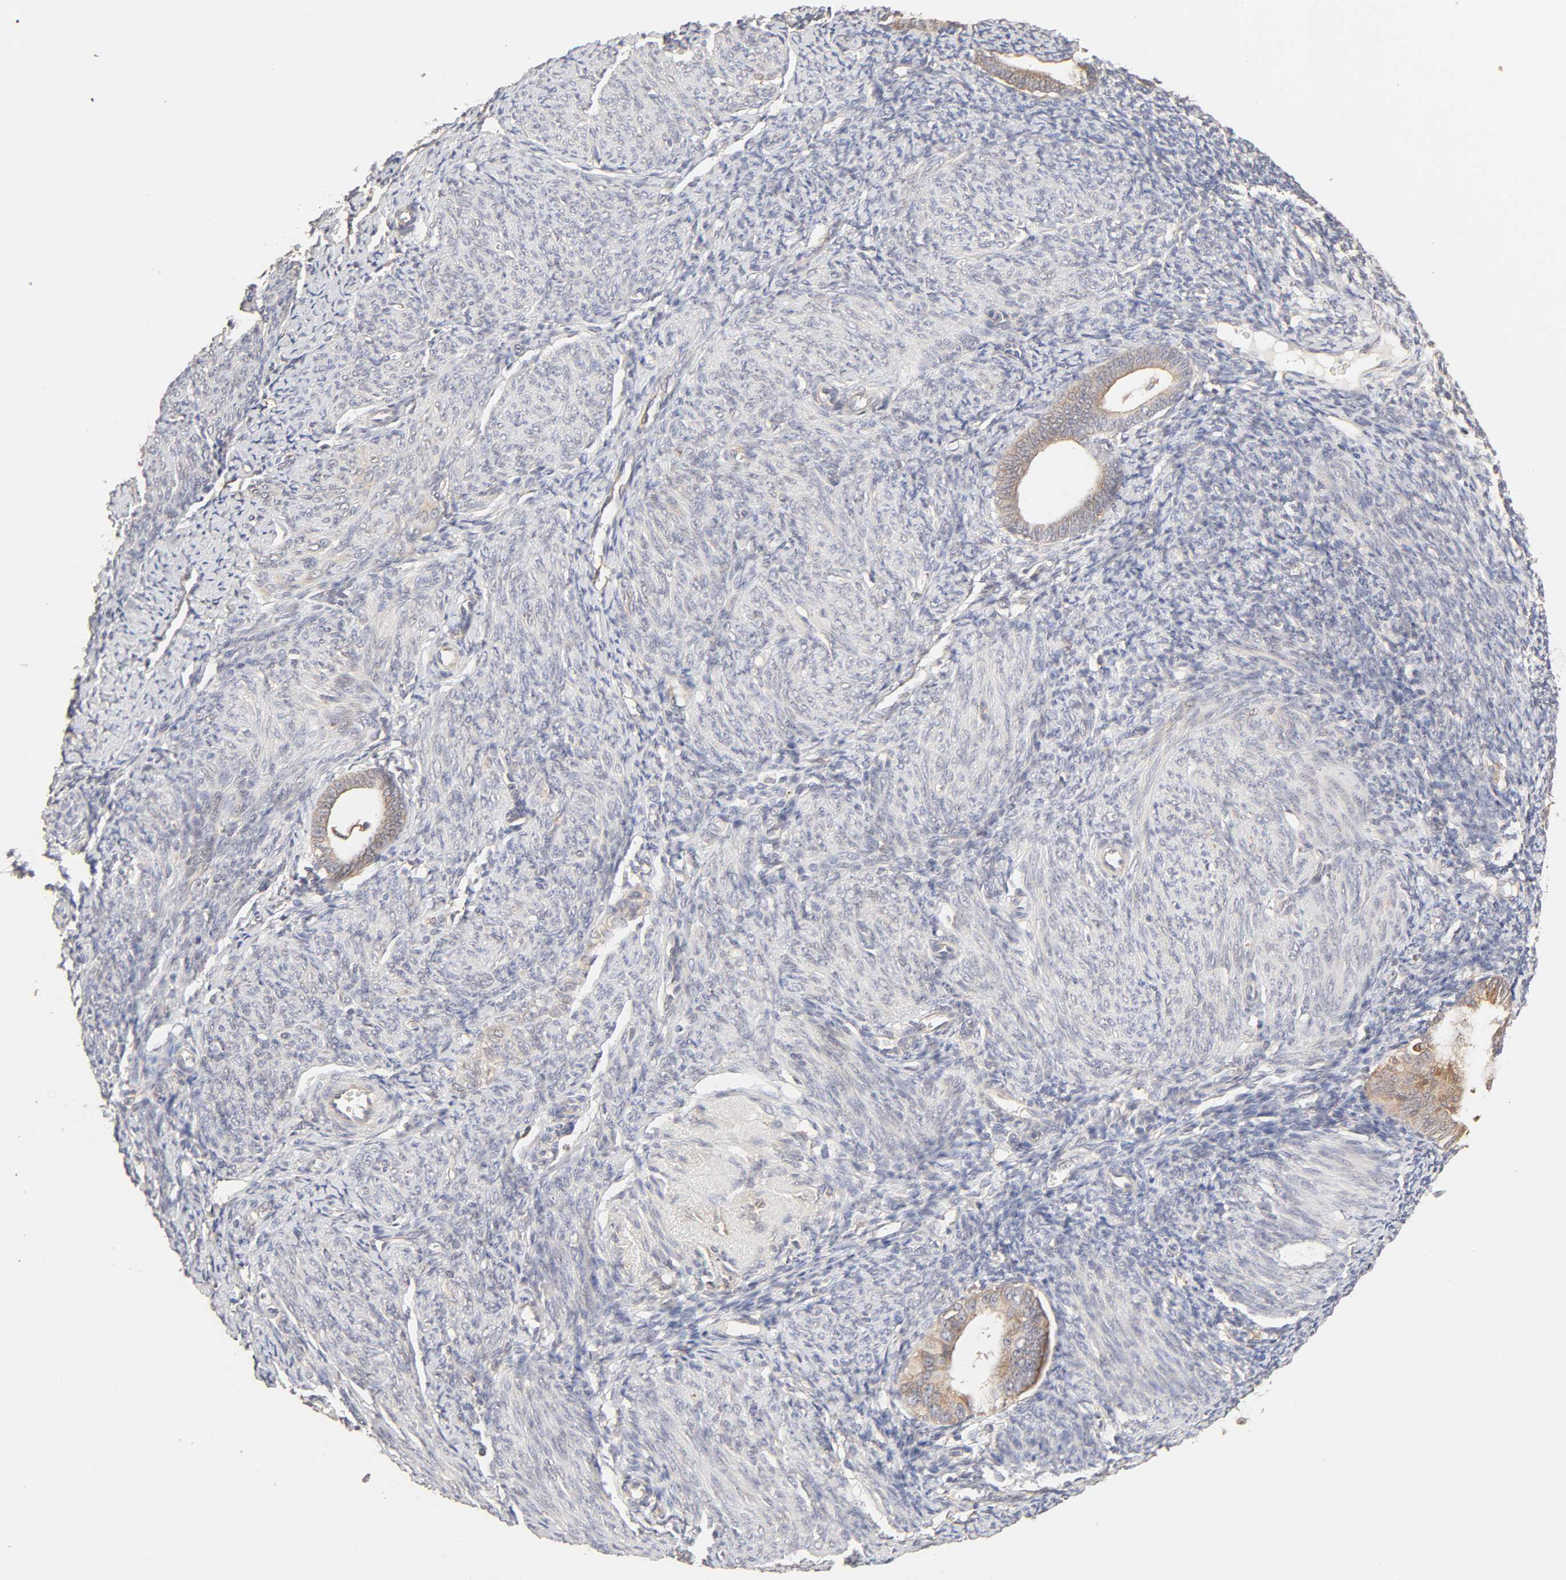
{"staining": {"intensity": "negative", "quantity": "none", "location": "none"}, "tissue": "endometrium", "cell_type": "Cells in endometrial stroma", "image_type": "normal", "snomed": [{"axis": "morphology", "description": "Normal tissue, NOS"}, {"axis": "topography", "description": "Endometrium"}], "caption": "DAB (3,3'-diaminobenzidine) immunohistochemical staining of unremarkable human endometrium reveals no significant staining in cells in endometrial stroma.", "gene": "AP1G2", "patient": {"sex": "female", "age": 57}}